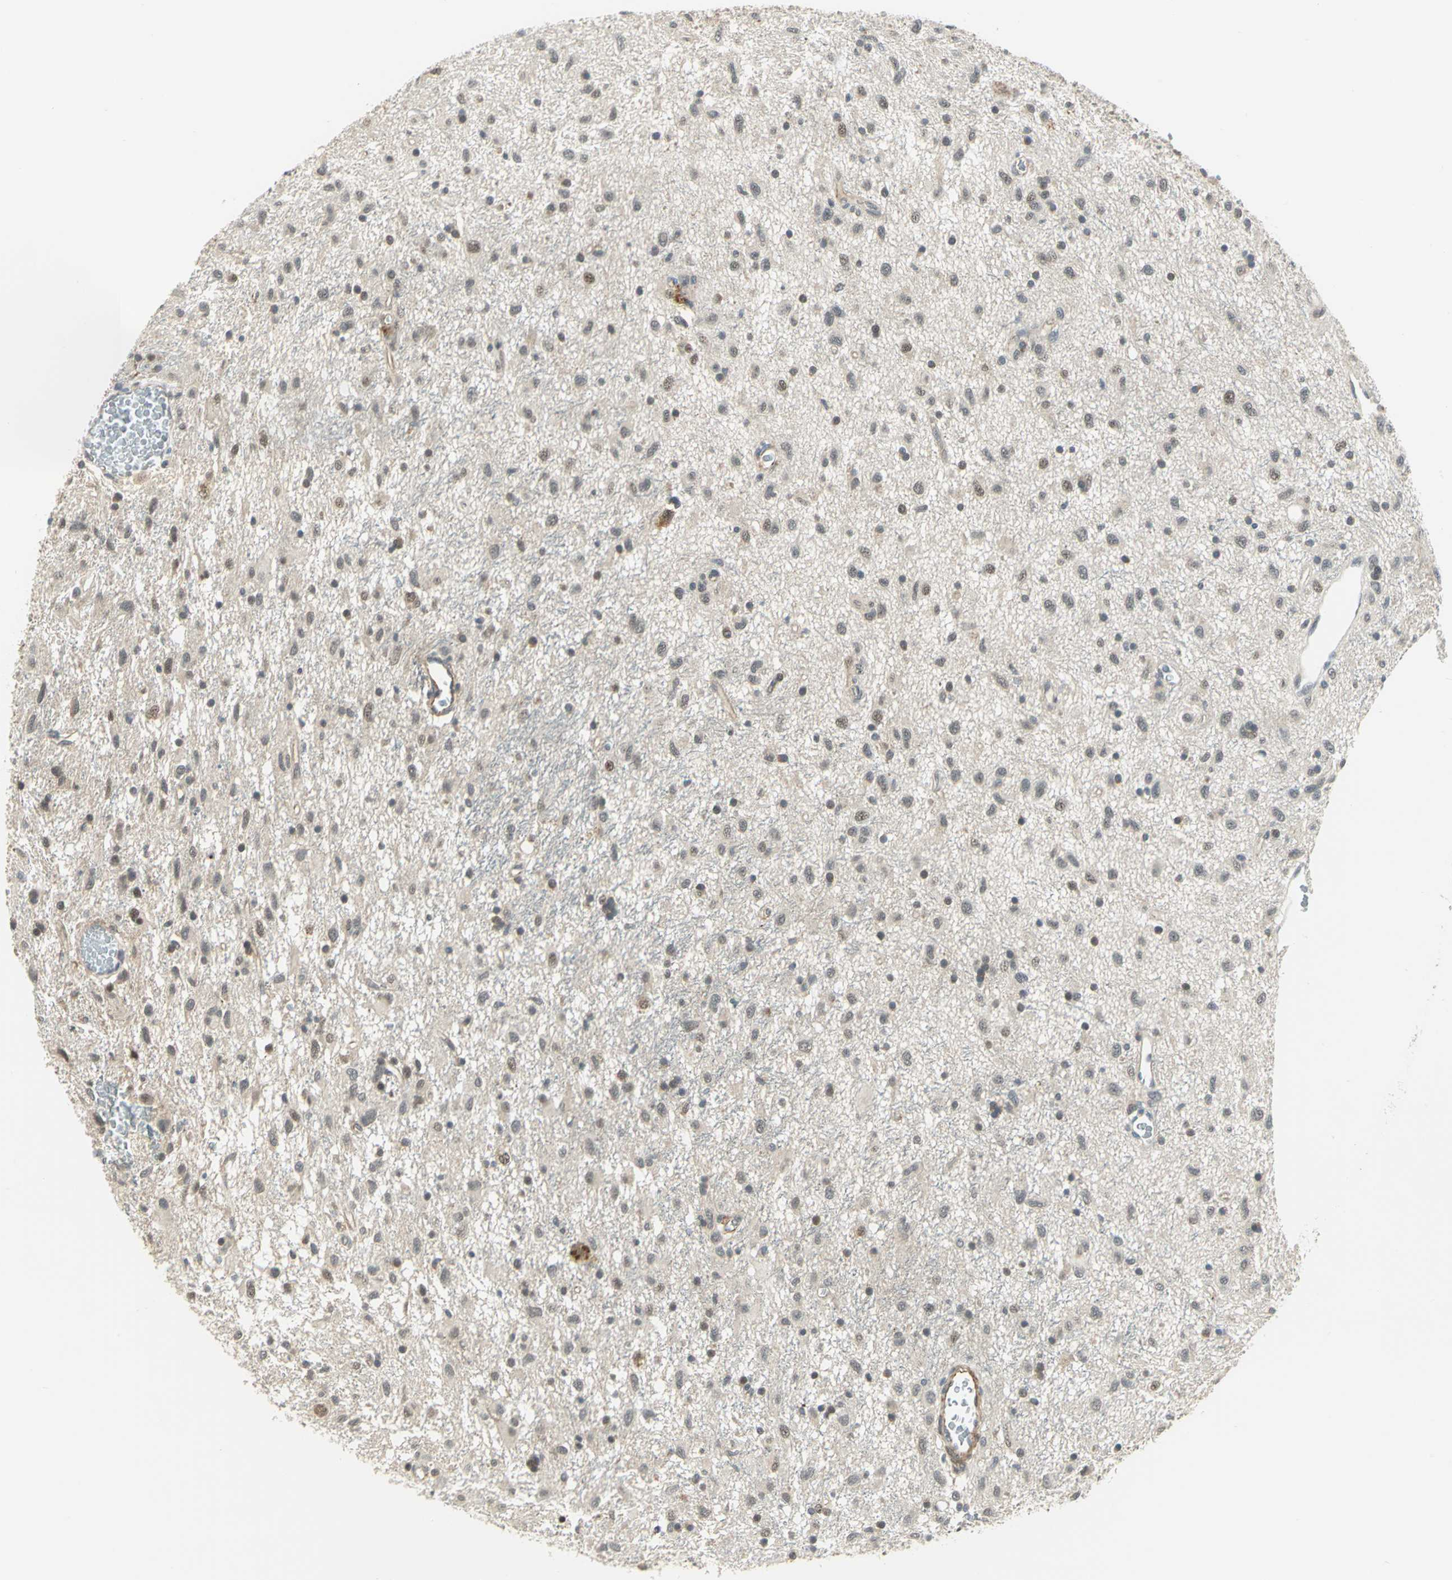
{"staining": {"intensity": "weak", "quantity": "25%-75%", "location": "cytoplasmic/membranous,nuclear"}, "tissue": "glioma", "cell_type": "Tumor cells", "image_type": "cancer", "snomed": [{"axis": "morphology", "description": "Glioma, malignant, Low grade"}, {"axis": "topography", "description": "Brain"}], "caption": "IHC staining of glioma, which demonstrates low levels of weak cytoplasmic/membranous and nuclear positivity in about 25%-75% of tumor cells indicating weak cytoplasmic/membranous and nuclear protein staining. The staining was performed using DAB (3,3'-diaminobenzidine) (brown) for protein detection and nuclei were counterstained in hematoxylin (blue).", "gene": "PLAGL2", "patient": {"sex": "male", "age": 77}}